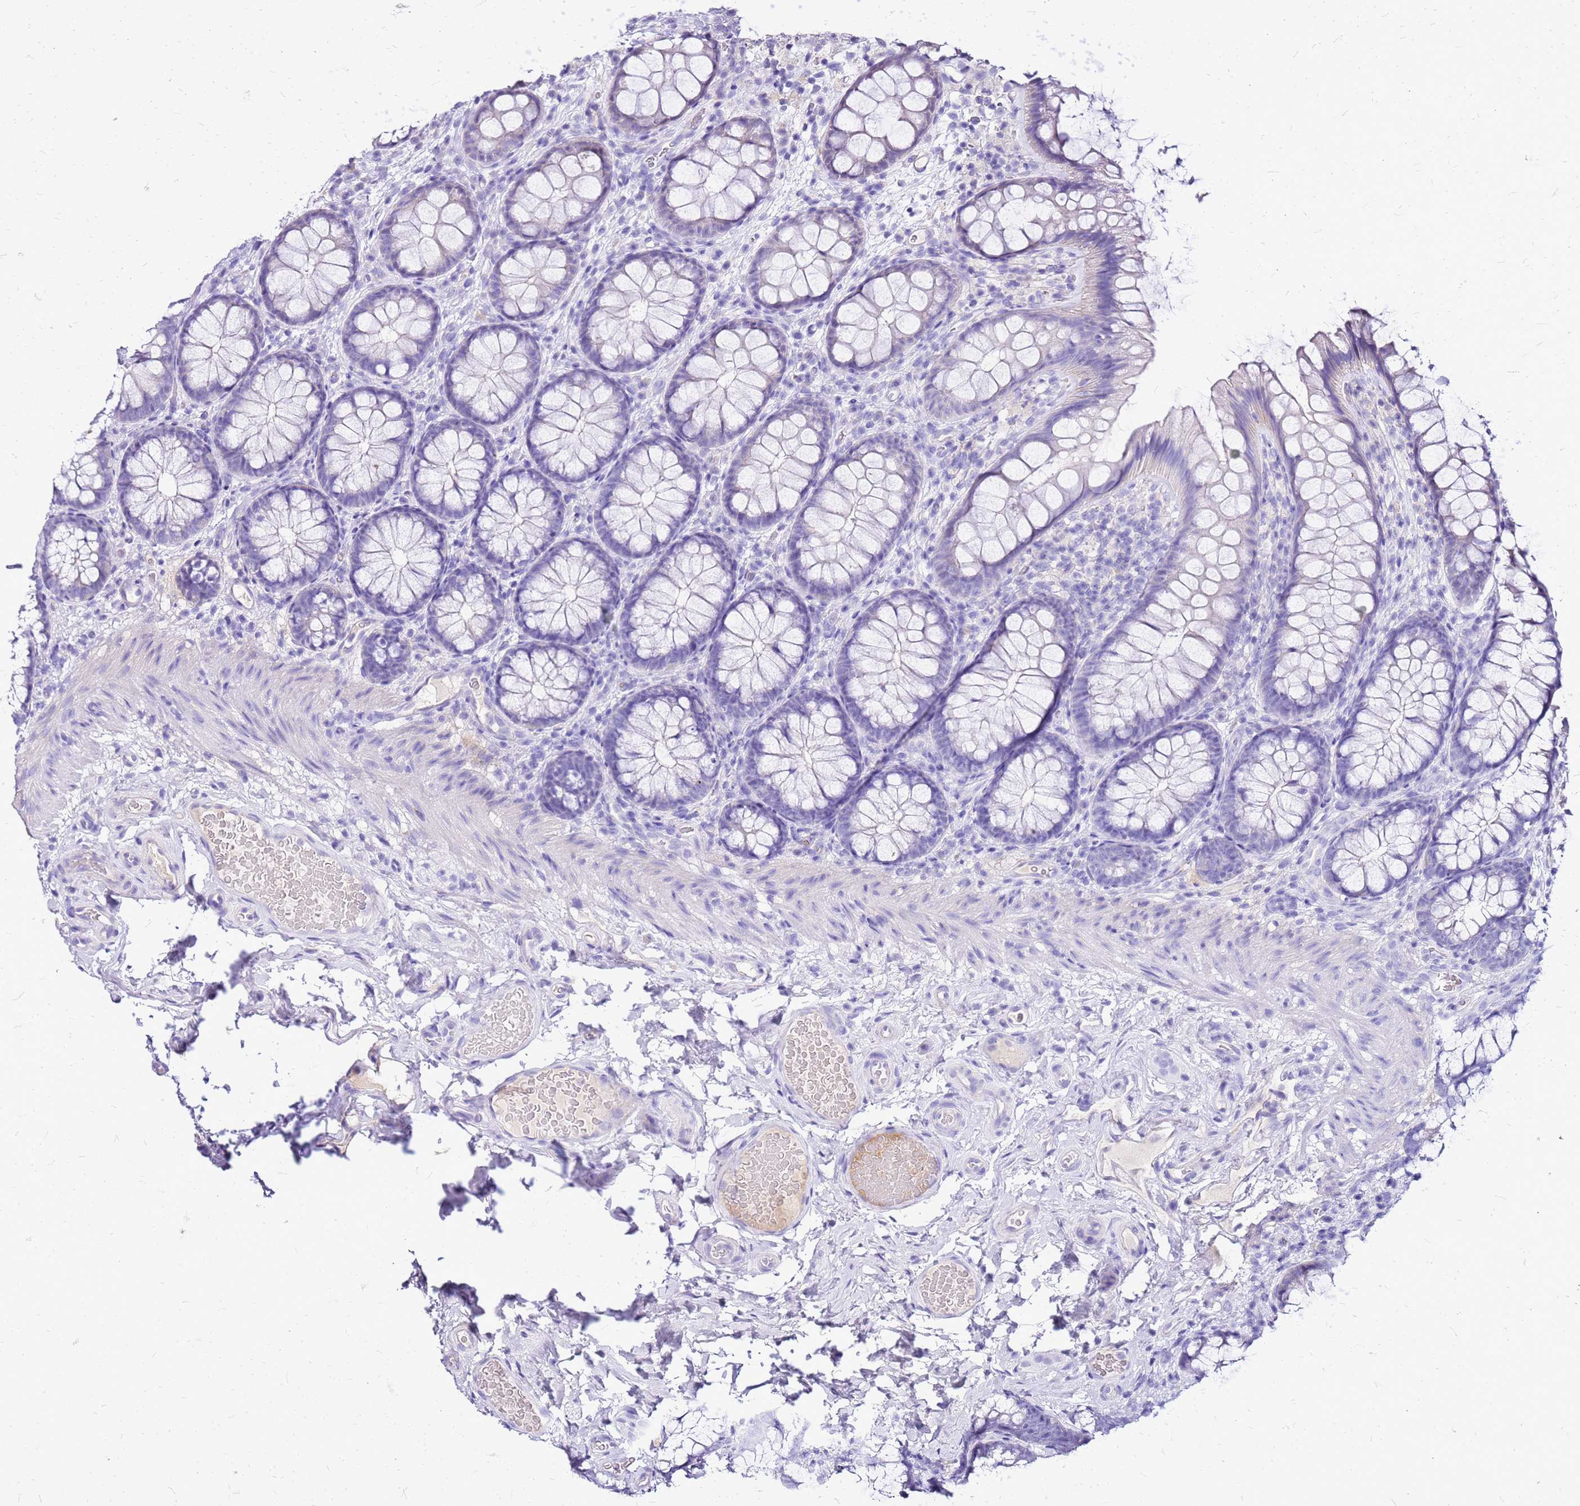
{"staining": {"intensity": "negative", "quantity": "none", "location": "none"}, "tissue": "colon", "cell_type": "Endothelial cells", "image_type": "normal", "snomed": [{"axis": "morphology", "description": "Normal tissue, NOS"}, {"axis": "topography", "description": "Colon"}], "caption": "DAB (3,3'-diaminobenzidine) immunohistochemical staining of normal colon shows no significant staining in endothelial cells.", "gene": "DCDC2B", "patient": {"sex": "male", "age": 46}}